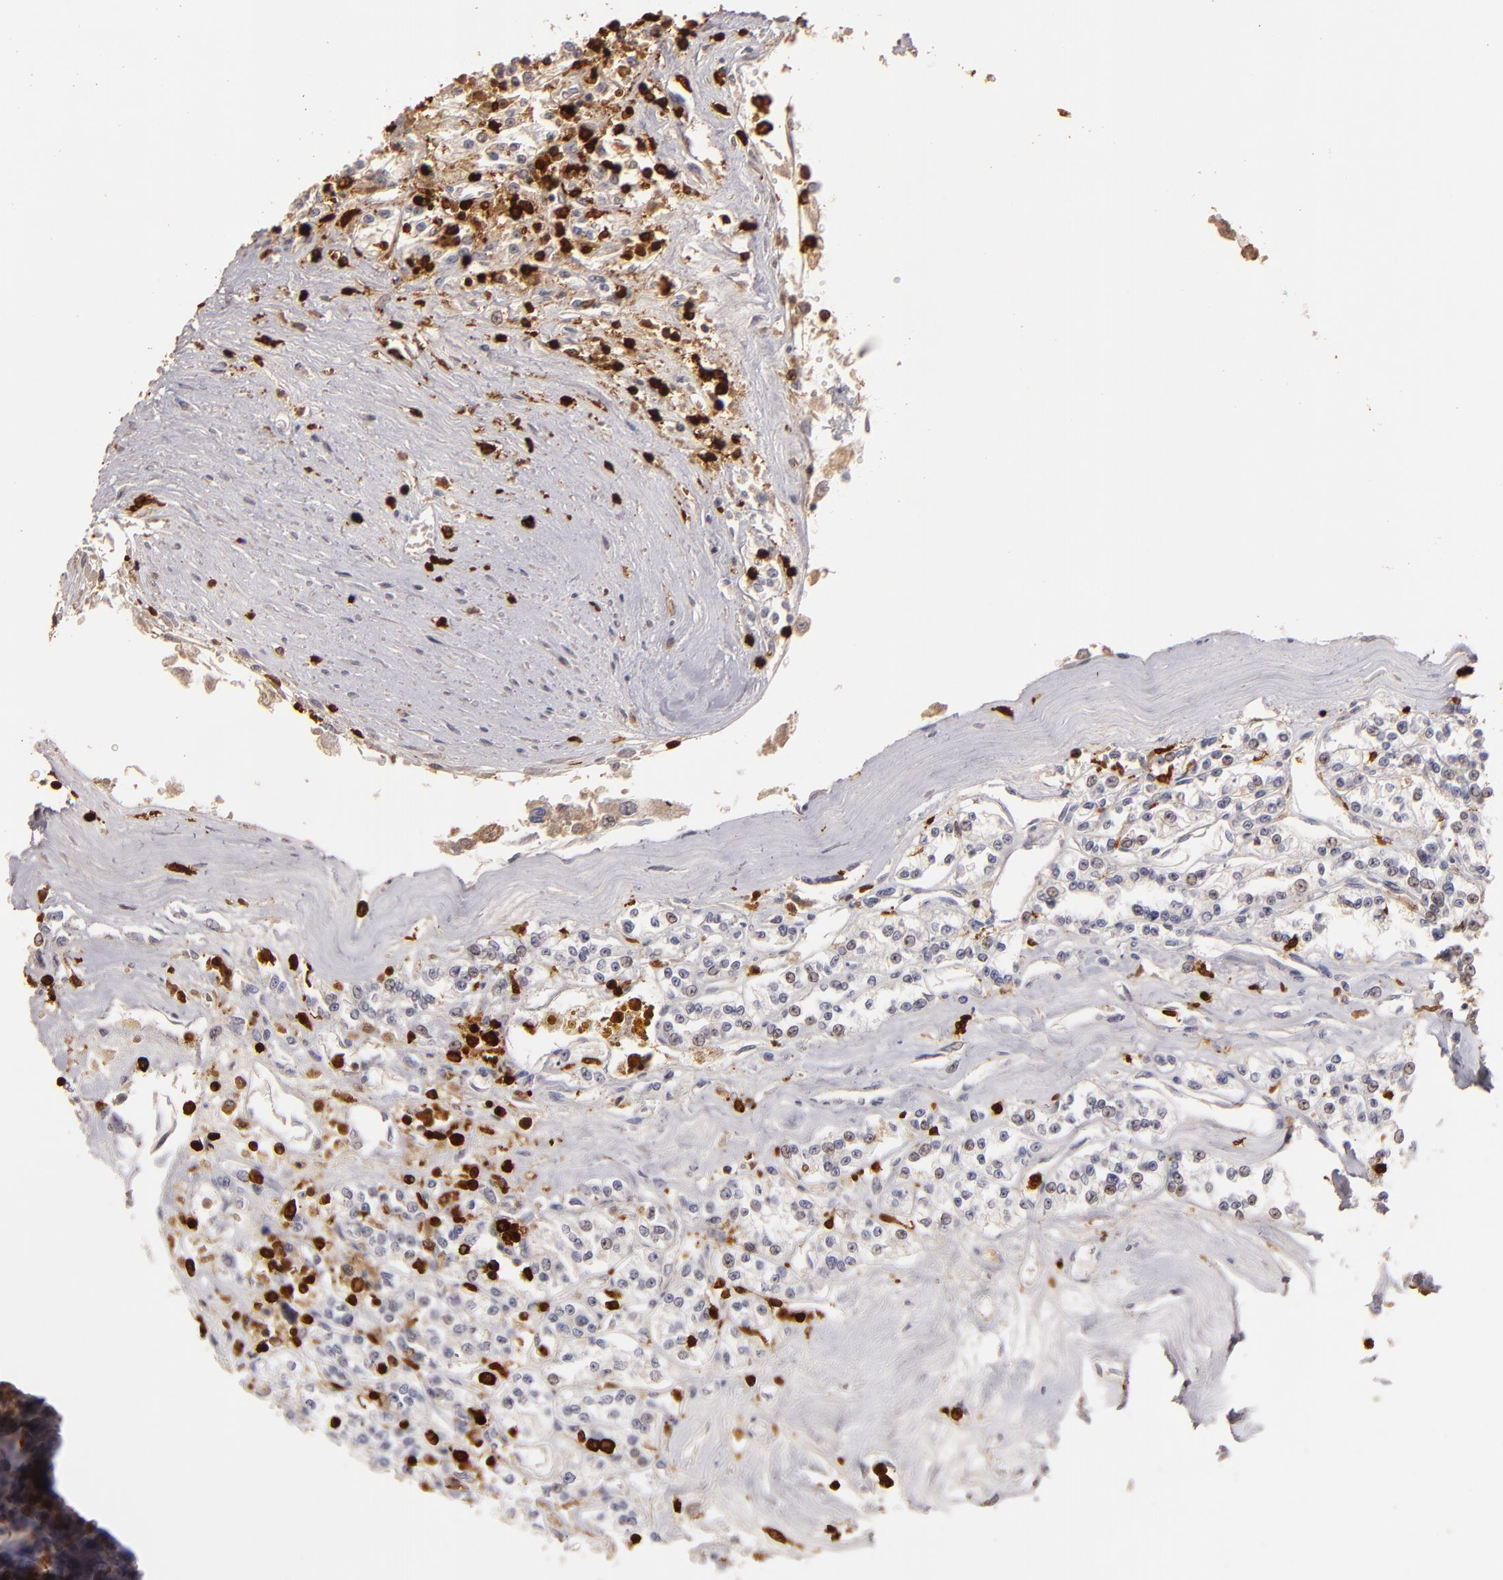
{"staining": {"intensity": "moderate", "quantity": ">75%", "location": "cytoplasmic/membranous,nuclear"}, "tissue": "renal cancer", "cell_type": "Tumor cells", "image_type": "cancer", "snomed": [{"axis": "morphology", "description": "Adenocarcinoma, NOS"}, {"axis": "topography", "description": "Kidney"}], "caption": "The histopathology image reveals staining of renal cancer (adenocarcinoma), revealing moderate cytoplasmic/membranous and nuclear protein positivity (brown color) within tumor cells.", "gene": "WAS", "patient": {"sex": "female", "age": 76}}